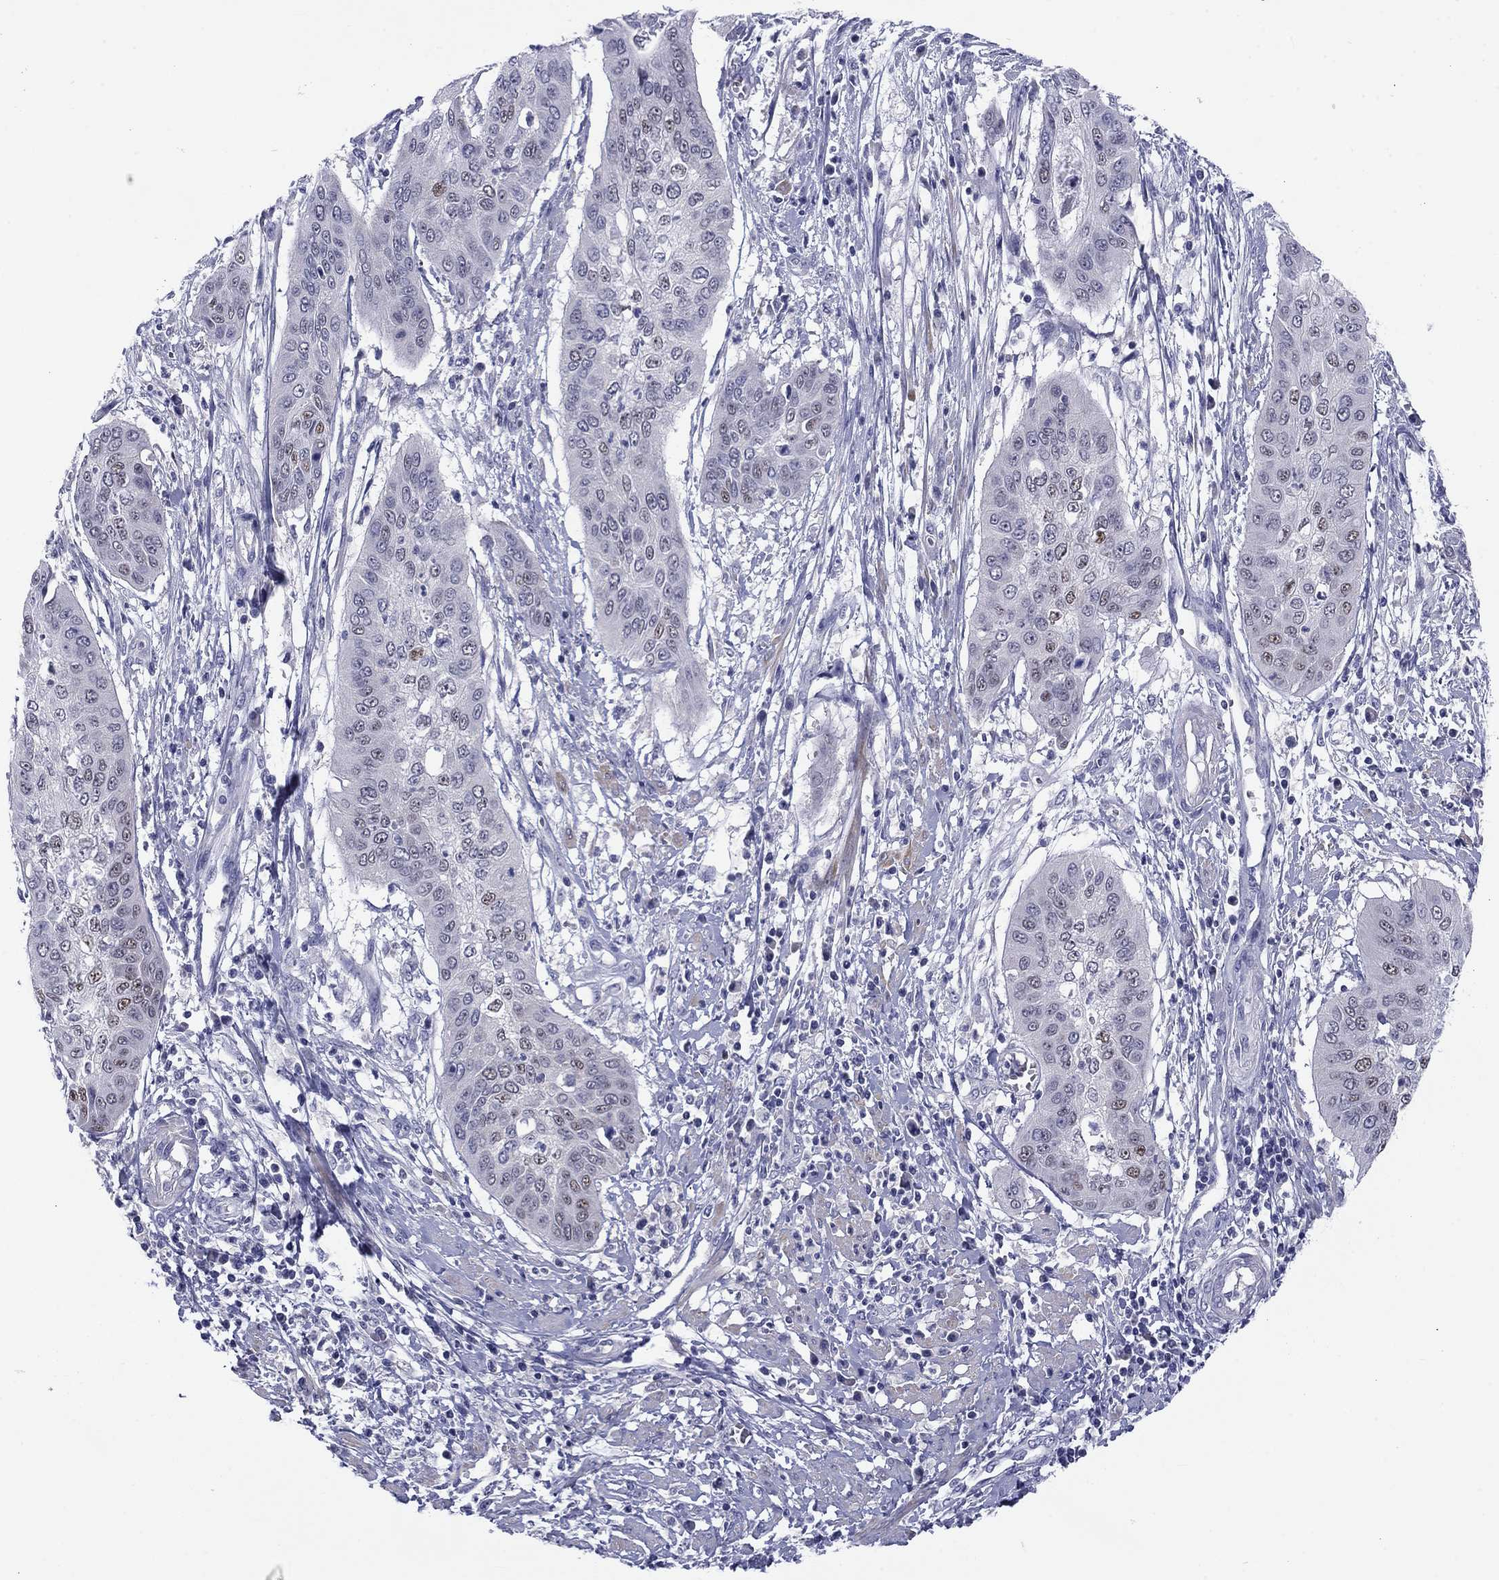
{"staining": {"intensity": "weak", "quantity": "<25%", "location": "nuclear"}, "tissue": "cervical cancer", "cell_type": "Tumor cells", "image_type": "cancer", "snomed": [{"axis": "morphology", "description": "Squamous cell carcinoma, NOS"}, {"axis": "topography", "description": "Cervix"}], "caption": "Tumor cells are negative for protein expression in human squamous cell carcinoma (cervical).", "gene": "CACNA1A", "patient": {"sex": "female", "age": 39}}